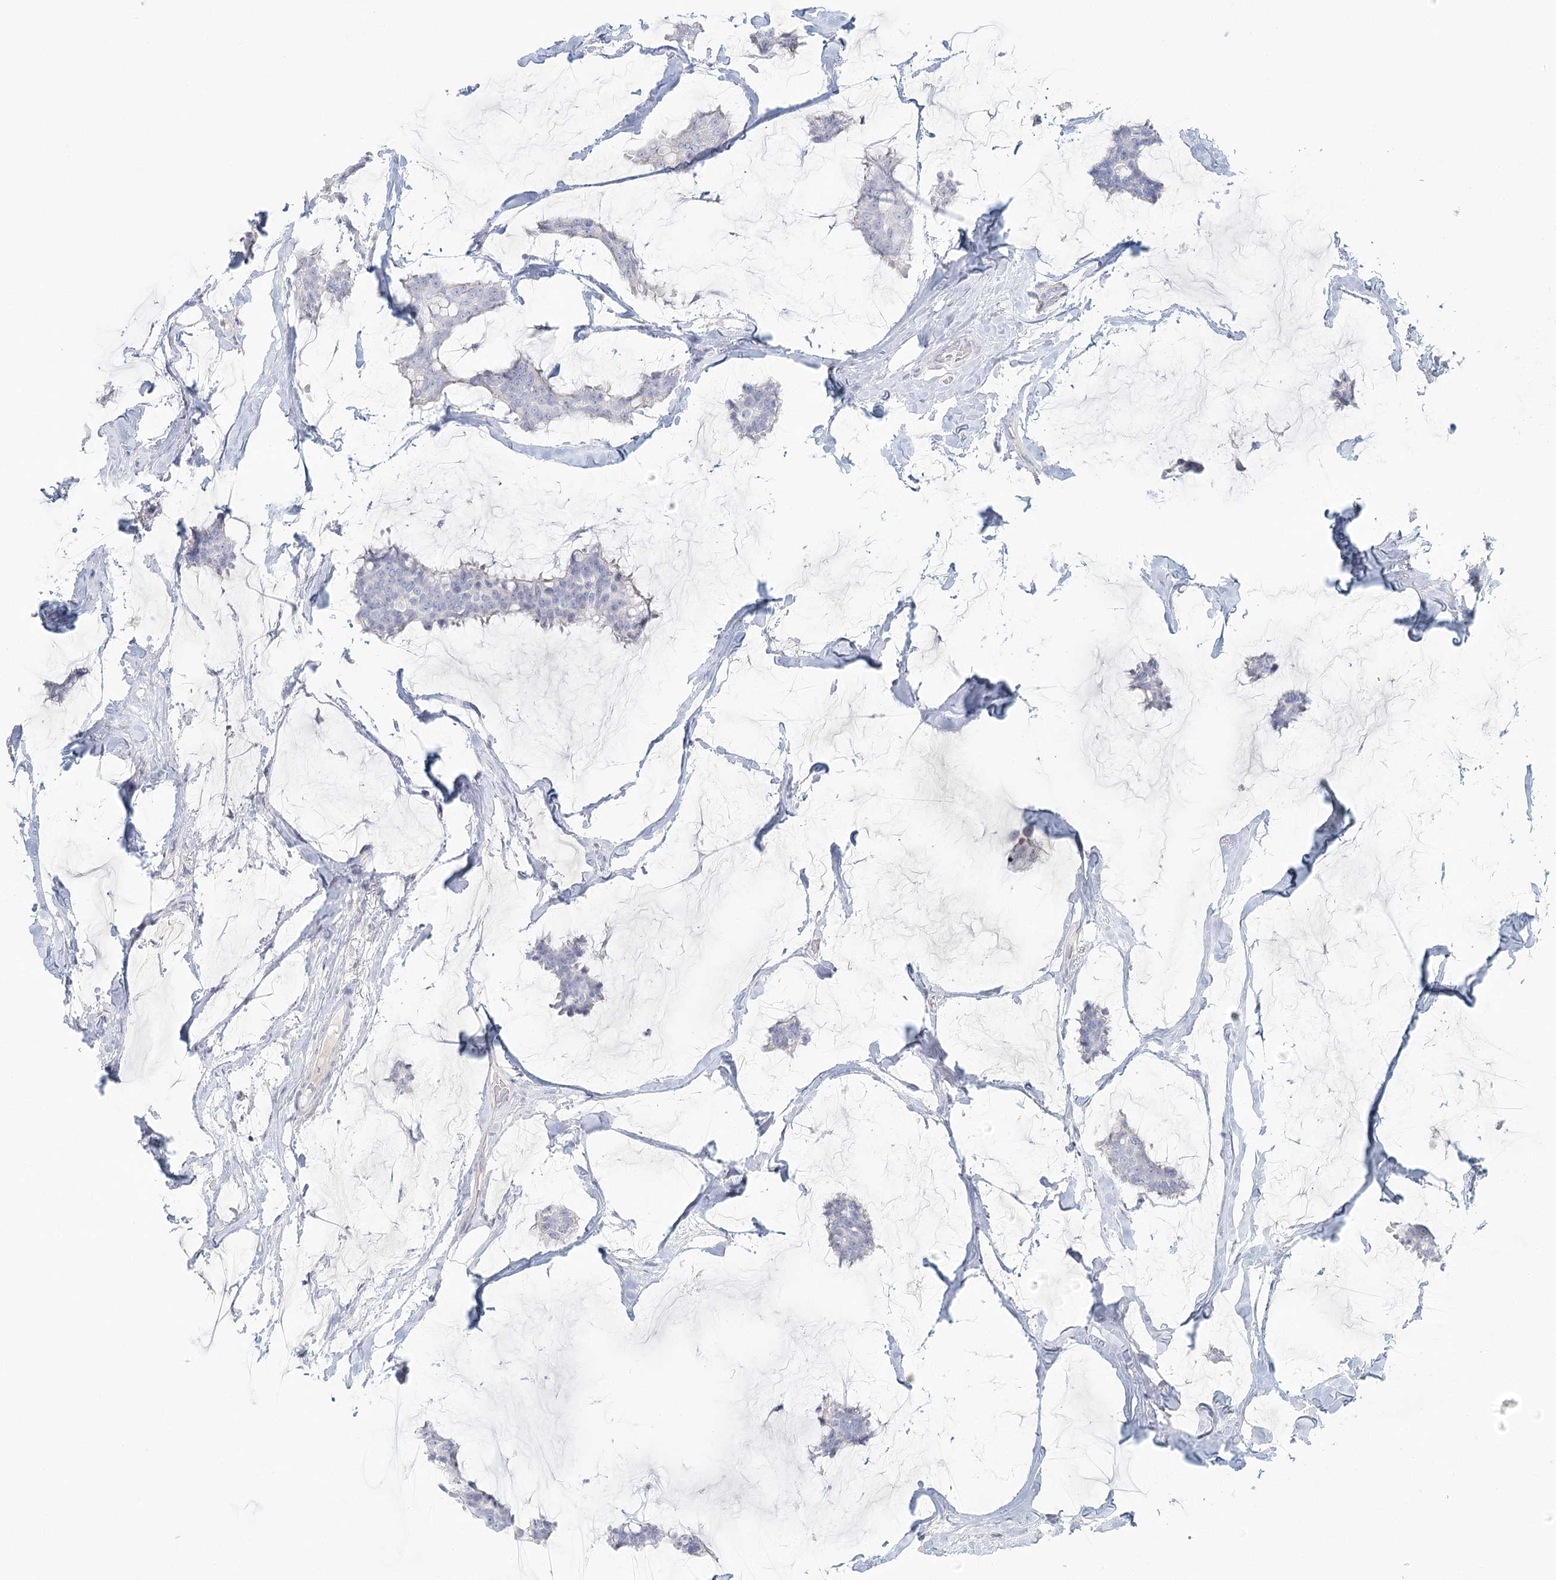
{"staining": {"intensity": "negative", "quantity": "none", "location": "none"}, "tissue": "breast cancer", "cell_type": "Tumor cells", "image_type": "cancer", "snomed": [{"axis": "morphology", "description": "Duct carcinoma"}, {"axis": "topography", "description": "Breast"}], "caption": "DAB (3,3'-diaminobenzidine) immunohistochemical staining of breast cancer shows no significant expression in tumor cells.", "gene": "DMGDH", "patient": {"sex": "female", "age": 93}}